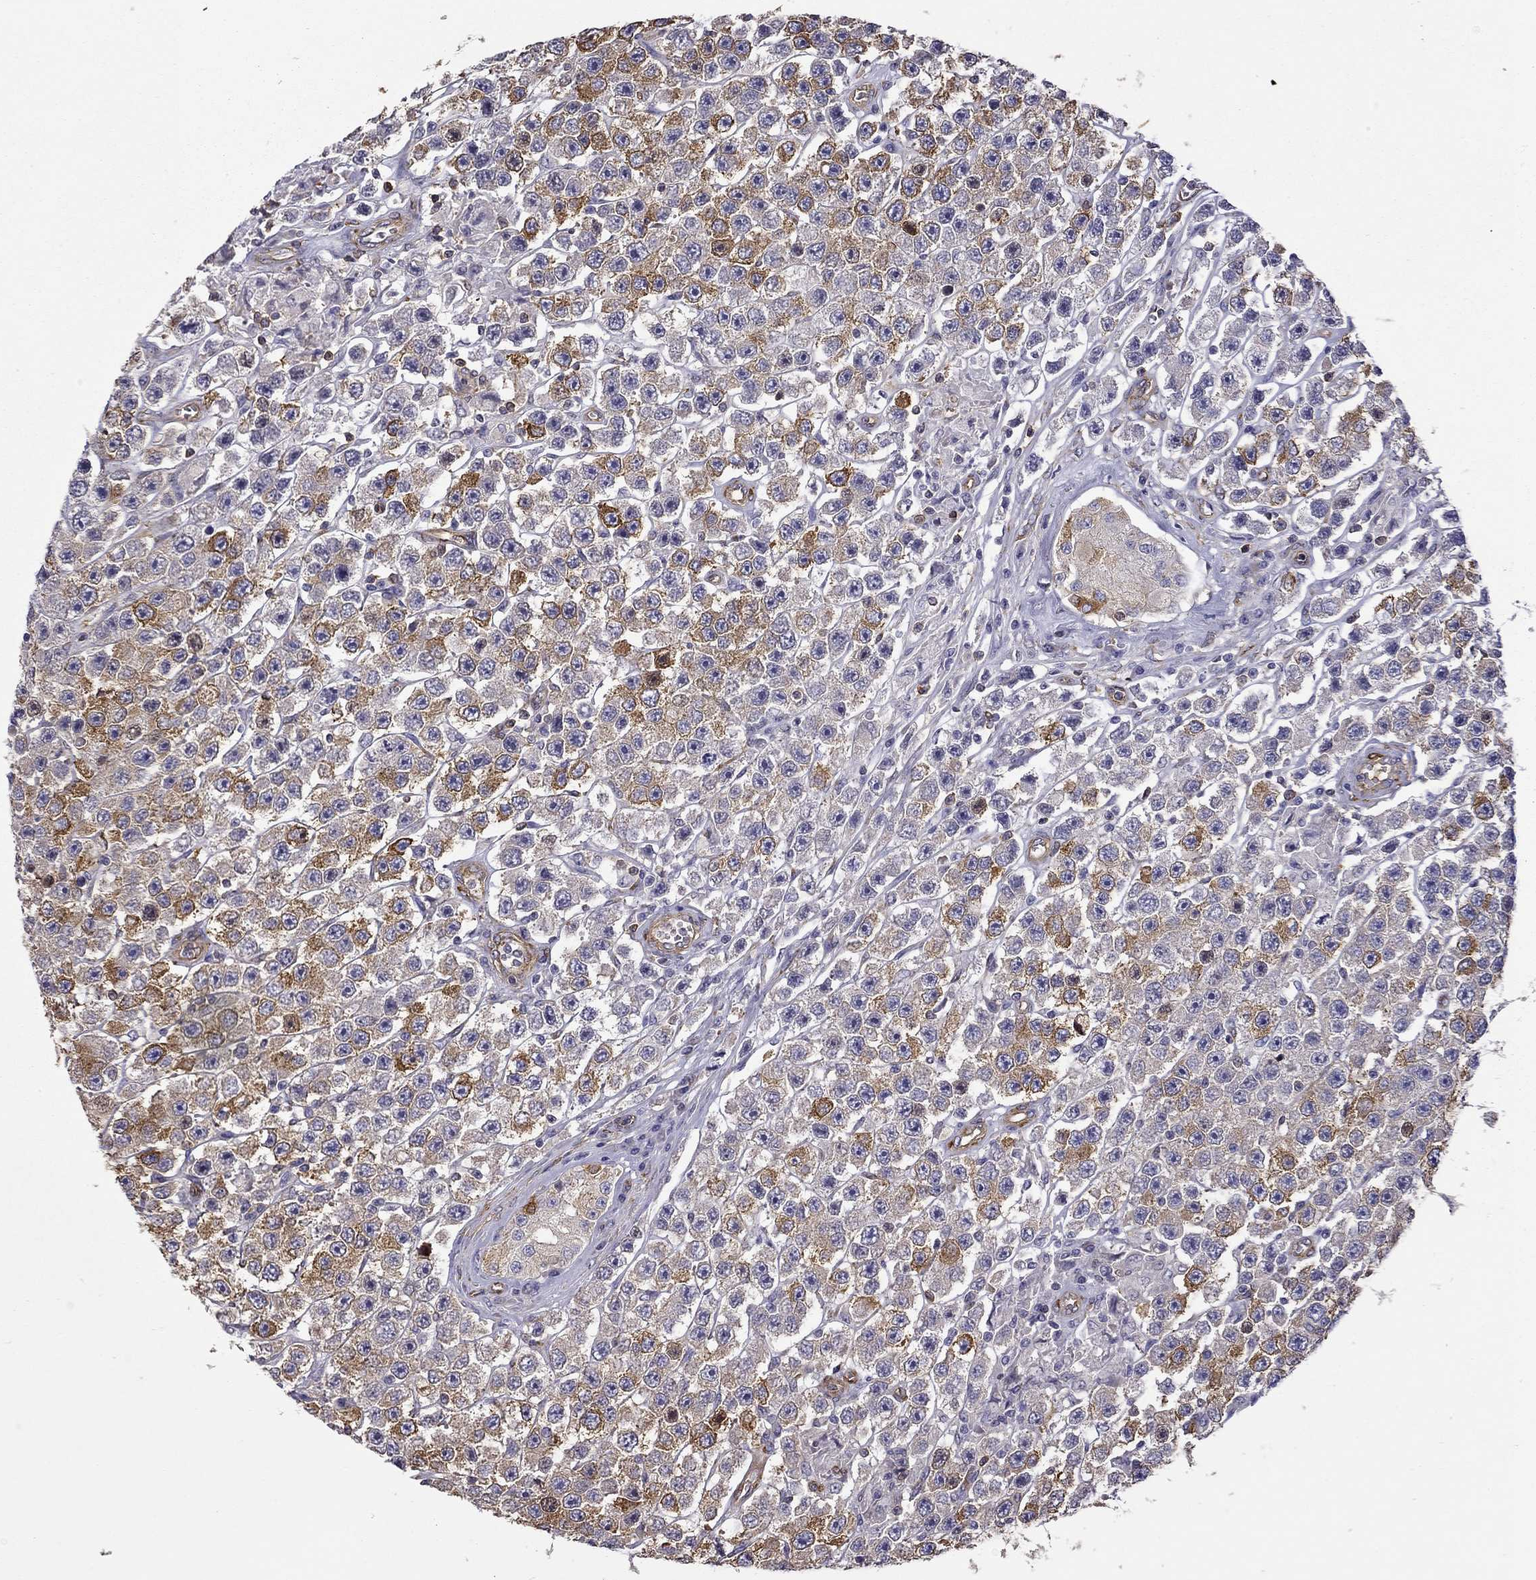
{"staining": {"intensity": "moderate", "quantity": ">75%", "location": "cytoplasmic/membranous"}, "tissue": "testis cancer", "cell_type": "Tumor cells", "image_type": "cancer", "snomed": [{"axis": "morphology", "description": "Seminoma, NOS"}, {"axis": "topography", "description": "Testis"}], "caption": "Immunohistochemical staining of human seminoma (testis) exhibits medium levels of moderate cytoplasmic/membranous protein expression in about >75% of tumor cells.", "gene": "MAP4", "patient": {"sex": "male", "age": 45}}